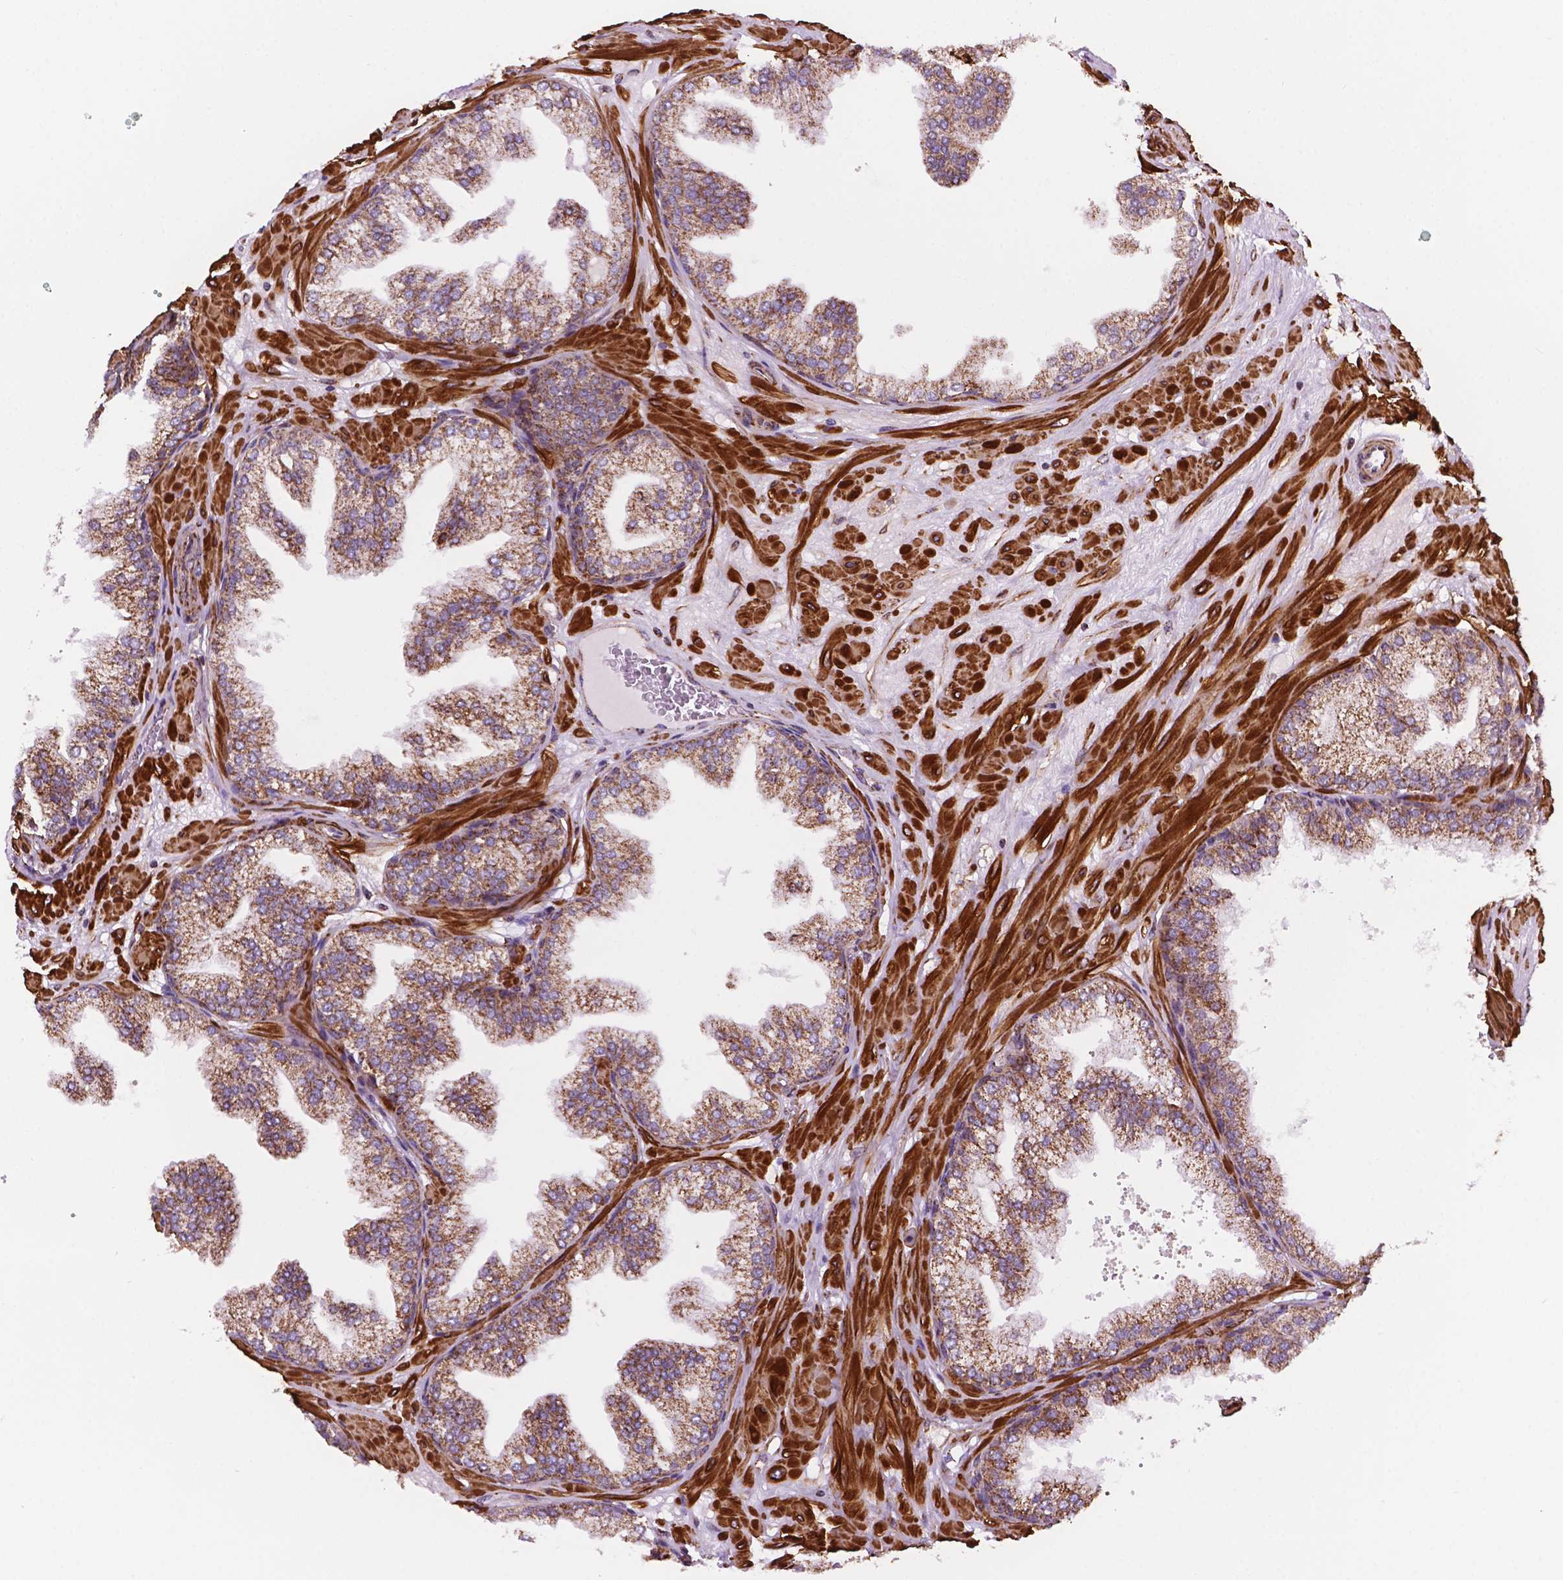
{"staining": {"intensity": "moderate", "quantity": ">75%", "location": "cytoplasmic/membranous"}, "tissue": "prostate", "cell_type": "Glandular cells", "image_type": "normal", "snomed": [{"axis": "morphology", "description": "Normal tissue, NOS"}, {"axis": "topography", "description": "Prostate"}], "caption": "Normal prostate reveals moderate cytoplasmic/membranous positivity in approximately >75% of glandular cells.", "gene": "GEMIN4", "patient": {"sex": "male", "age": 37}}